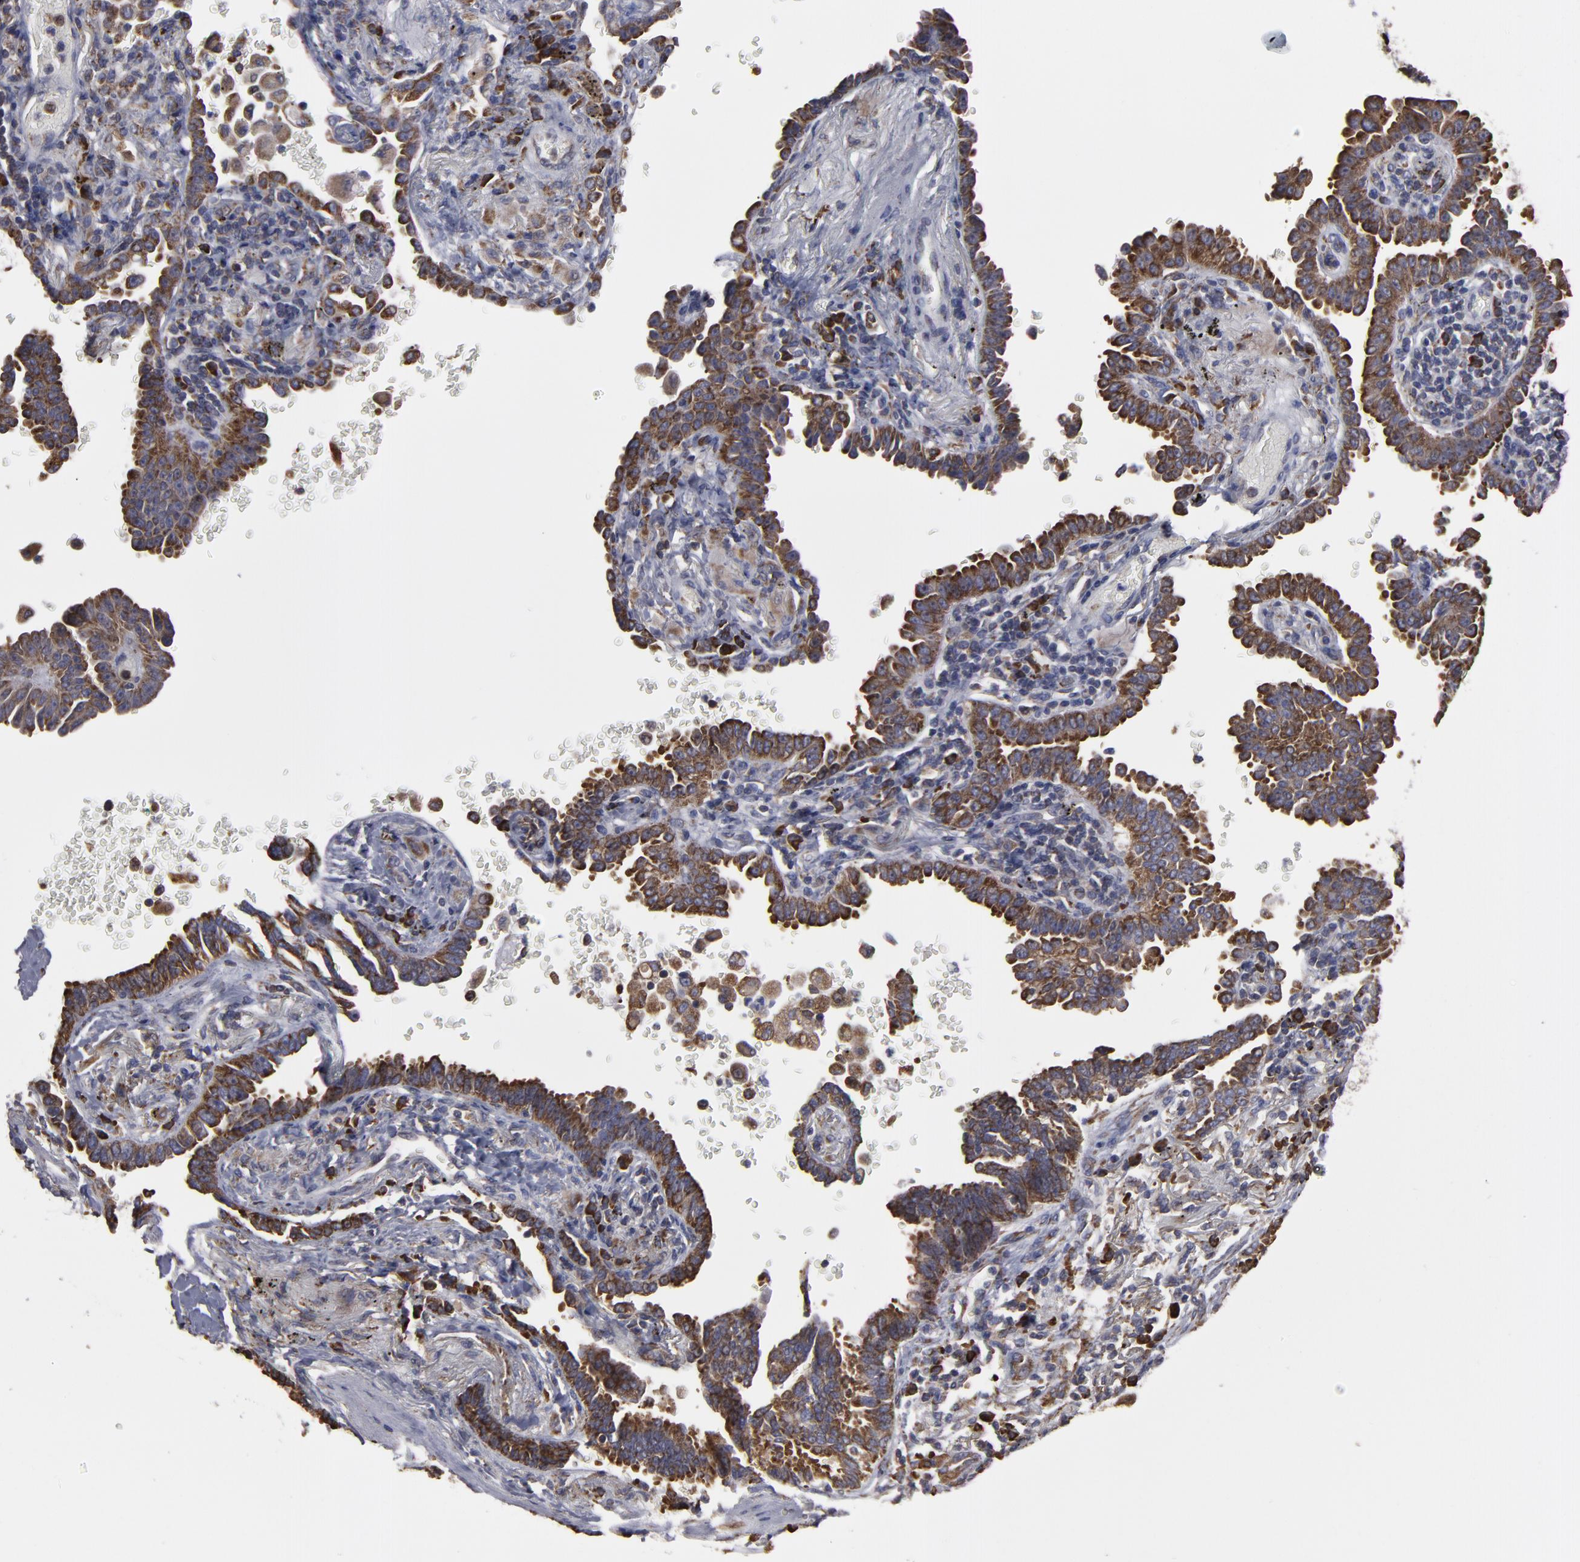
{"staining": {"intensity": "moderate", "quantity": ">75%", "location": "cytoplasmic/membranous"}, "tissue": "lung cancer", "cell_type": "Tumor cells", "image_type": "cancer", "snomed": [{"axis": "morphology", "description": "Adenocarcinoma, NOS"}, {"axis": "topography", "description": "Lung"}], "caption": "Immunohistochemistry (DAB (3,3'-diaminobenzidine)) staining of adenocarcinoma (lung) demonstrates moderate cytoplasmic/membranous protein staining in approximately >75% of tumor cells.", "gene": "SND1", "patient": {"sex": "female", "age": 64}}